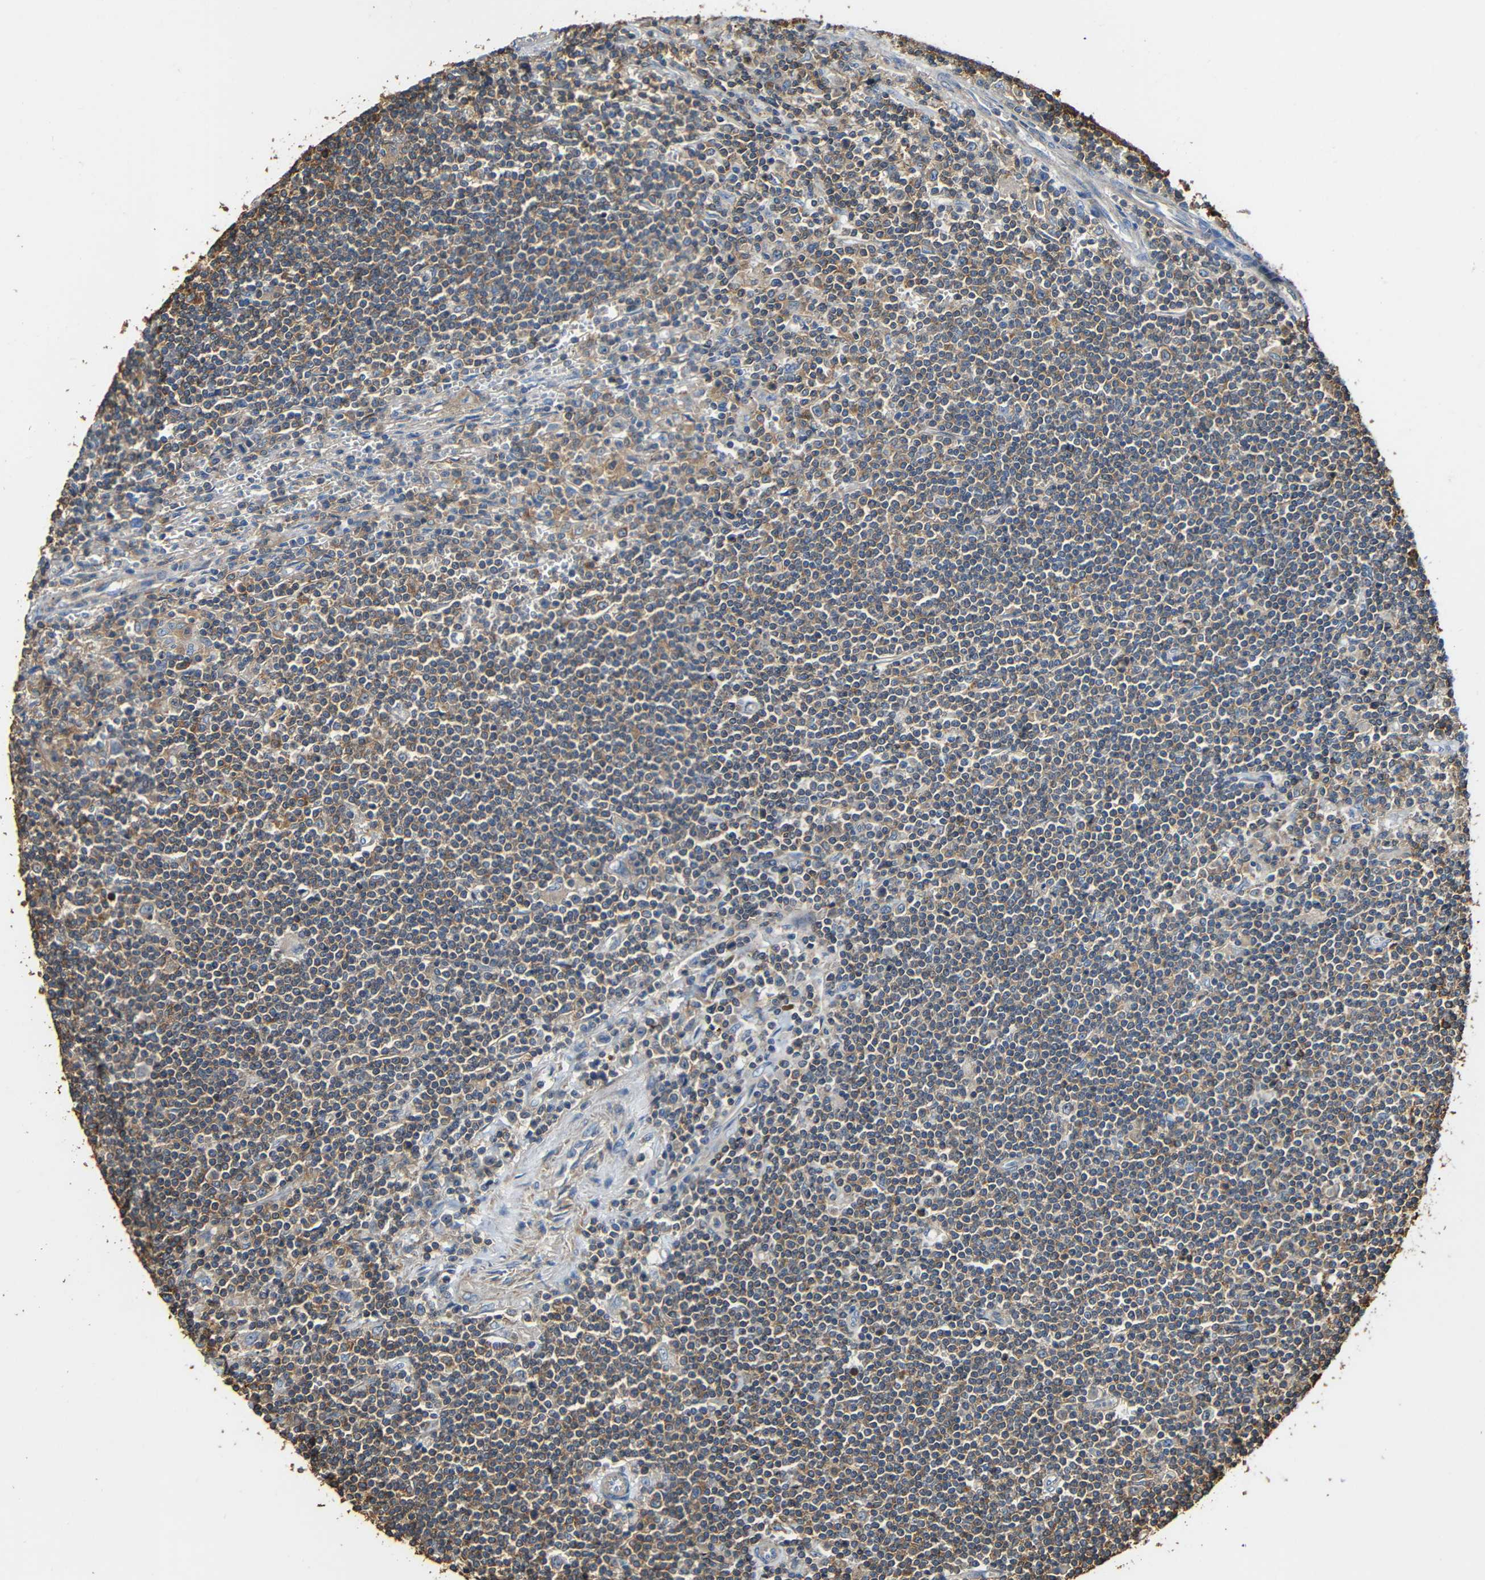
{"staining": {"intensity": "weak", "quantity": "25%-75%", "location": "cytoplasmic/membranous"}, "tissue": "lymphoma", "cell_type": "Tumor cells", "image_type": "cancer", "snomed": [{"axis": "morphology", "description": "Malignant lymphoma, non-Hodgkin's type, Low grade"}, {"axis": "topography", "description": "Spleen"}], "caption": "About 25%-75% of tumor cells in human low-grade malignant lymphoma, non-Hodgkin's type reveal weak cytoplasmic/membranous protein expression as visualized by brown immunohistochemical staining.", "gene": "RHOT2", "patient": {"sex": "male", "age": 76}}